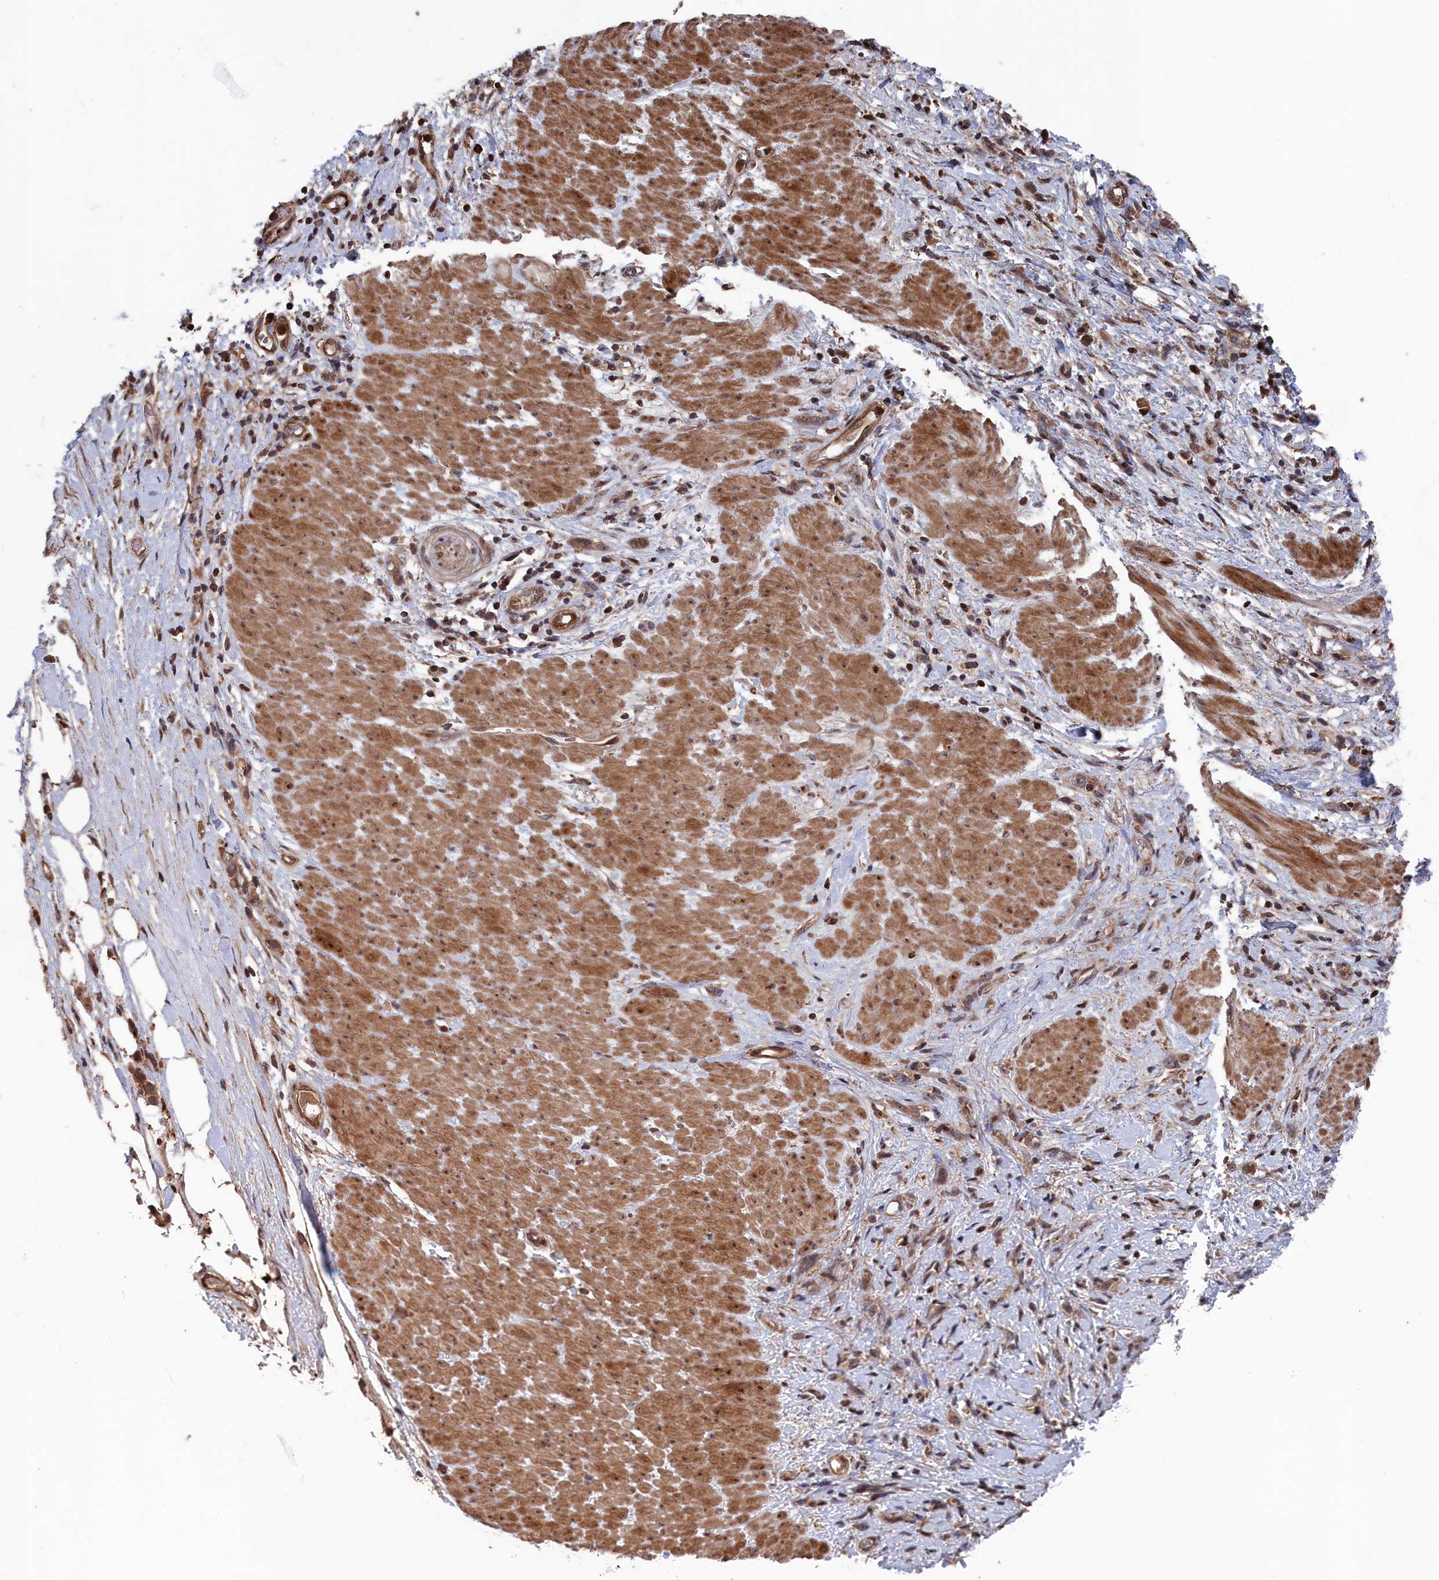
{"staining": {"intensity": "moderate", "quantity": ">75%", "location": "cytoplasmic/membranous,nuclear"}, "tissue": "stomach cancer", "cell_type": "Tumor cells", "image_type": "cancer", "snomed": [{"axis": "morphology", "description": "Adenocarcinoma, NOS"}, {"axis": "topography", "description": "Stomach"}], "caption": "A brown stain highlights moderate cytoplasmic/membranous and nuclear staining of a protein in stomach cancer (adenocarcinoma) tumor cells.", "gene": "PLA2G15", "patient": {"sex": "female", "age": 76}}